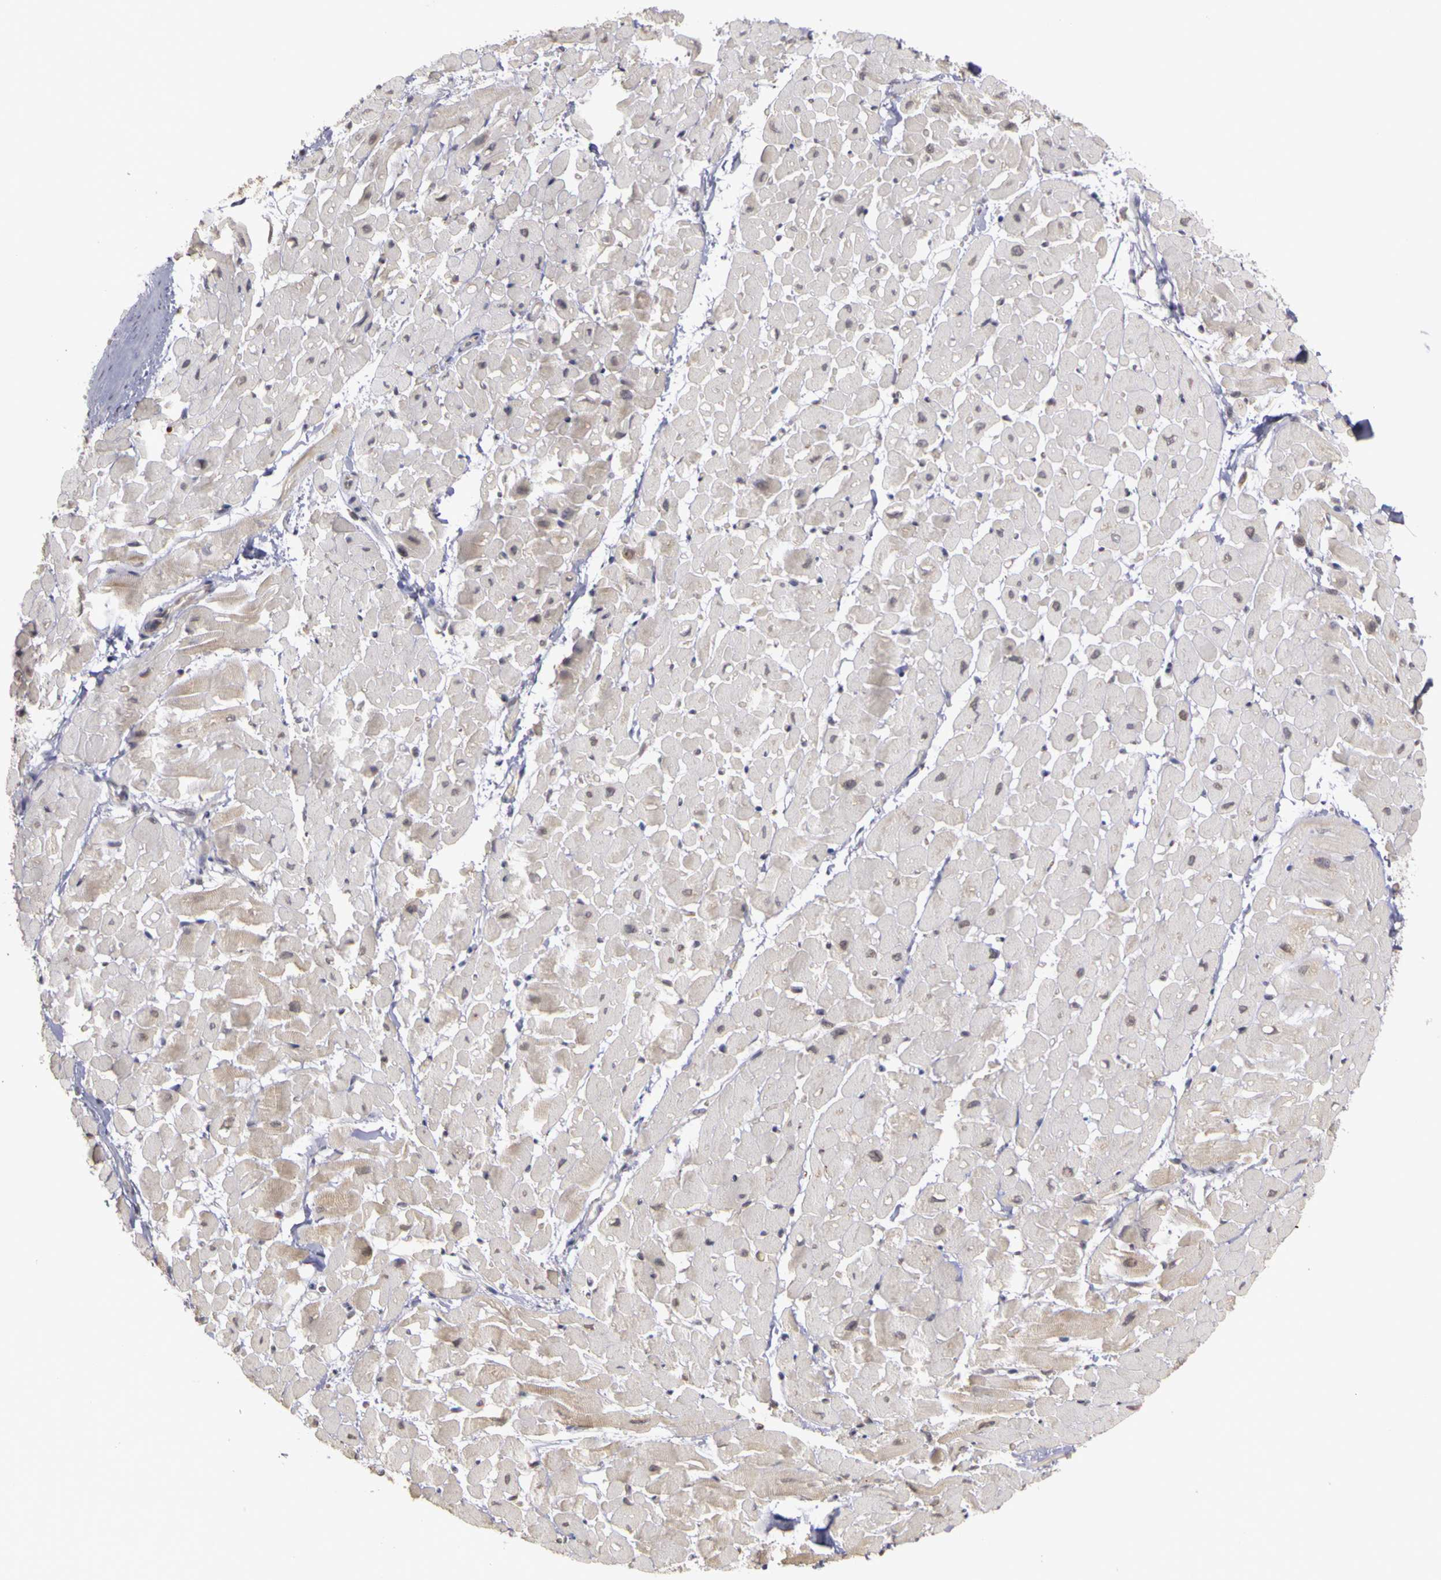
{"staining": {"intensity": "weak", "quantity": "25%-75%", "location": "cytoplasmic/membranous"}, "tissue": "heart muscle", "cell_type": "Cardiomyocytes", "image_type": "normal", "snomed": [{"axis": "morphology", "description": "Normal tissue, NOS"}, {"axis": "topography", "description": "Heart"}], "caption": "The histopathology image exhibits immunohistochemical staining of benign heart muscle. There is weak cytoplasmic/membranous positivity is appreciated in approximately 25%-75% of cardiomyocytes.", "gene": "FRMD7", "patient": {"sex": "male", "age": 45}}